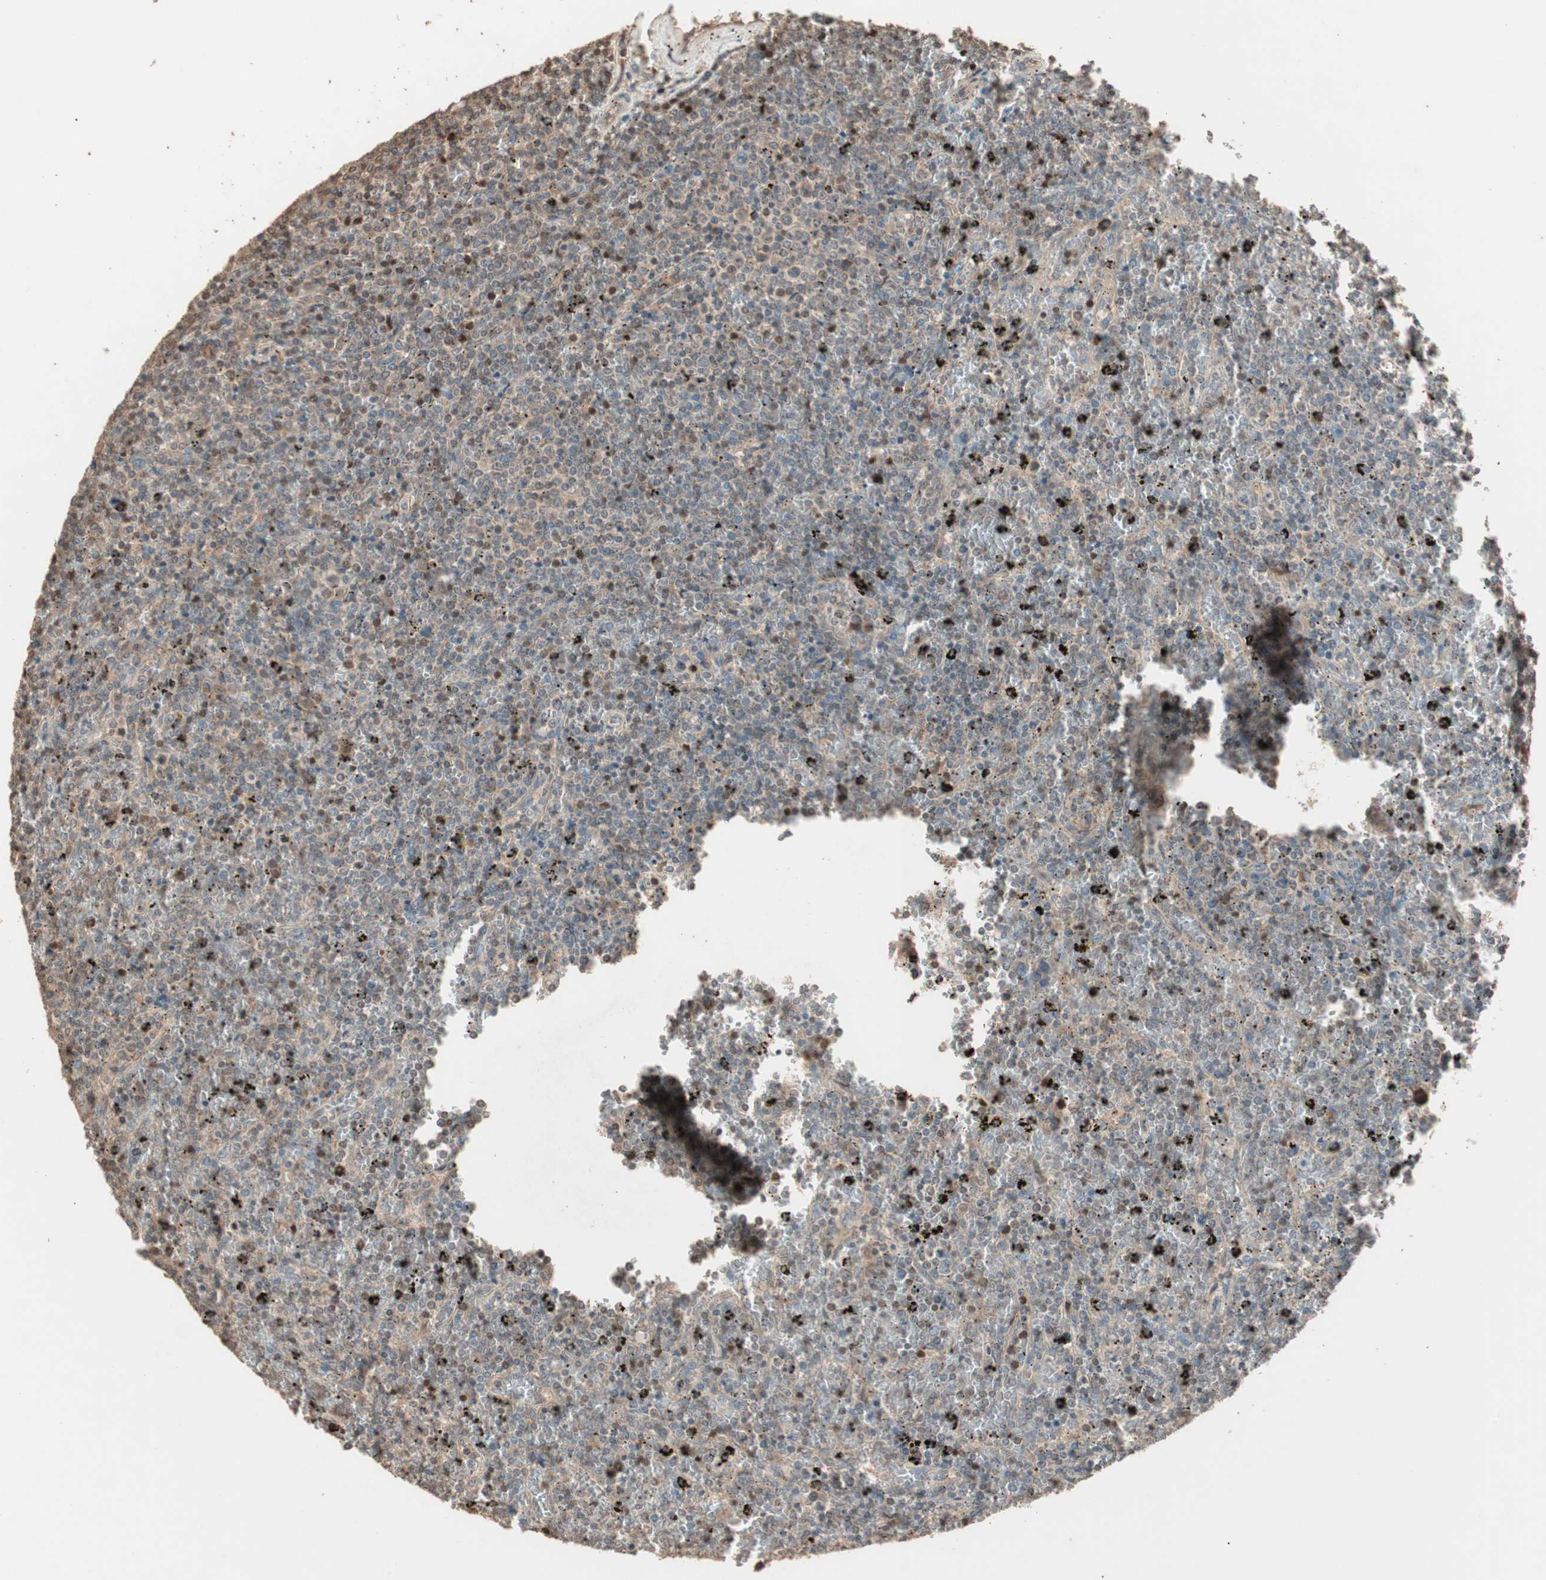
{"staining": {"intensity": "weak", "quantity": ">75%", "location": "cytoplasmic/membranous,nuclear"}, "tissue": "lymphoma", "cell_type": "Tumor cells", "image_type": "cancer", "snomed": [{"axis": "morphology", "description": "Malignant lymphoma, non-Hodgkin's type, Low grade"}, {"axis": "topography", "description": "Spleen"}], "caption": "Immunohistochemical staining of human lymphoma shows weak cytoplasmic/membranous and nuclear protein expression in about >75% of tumor cells.", "gene": "USP20", "patient": {"sex": "female", "age": 77}}